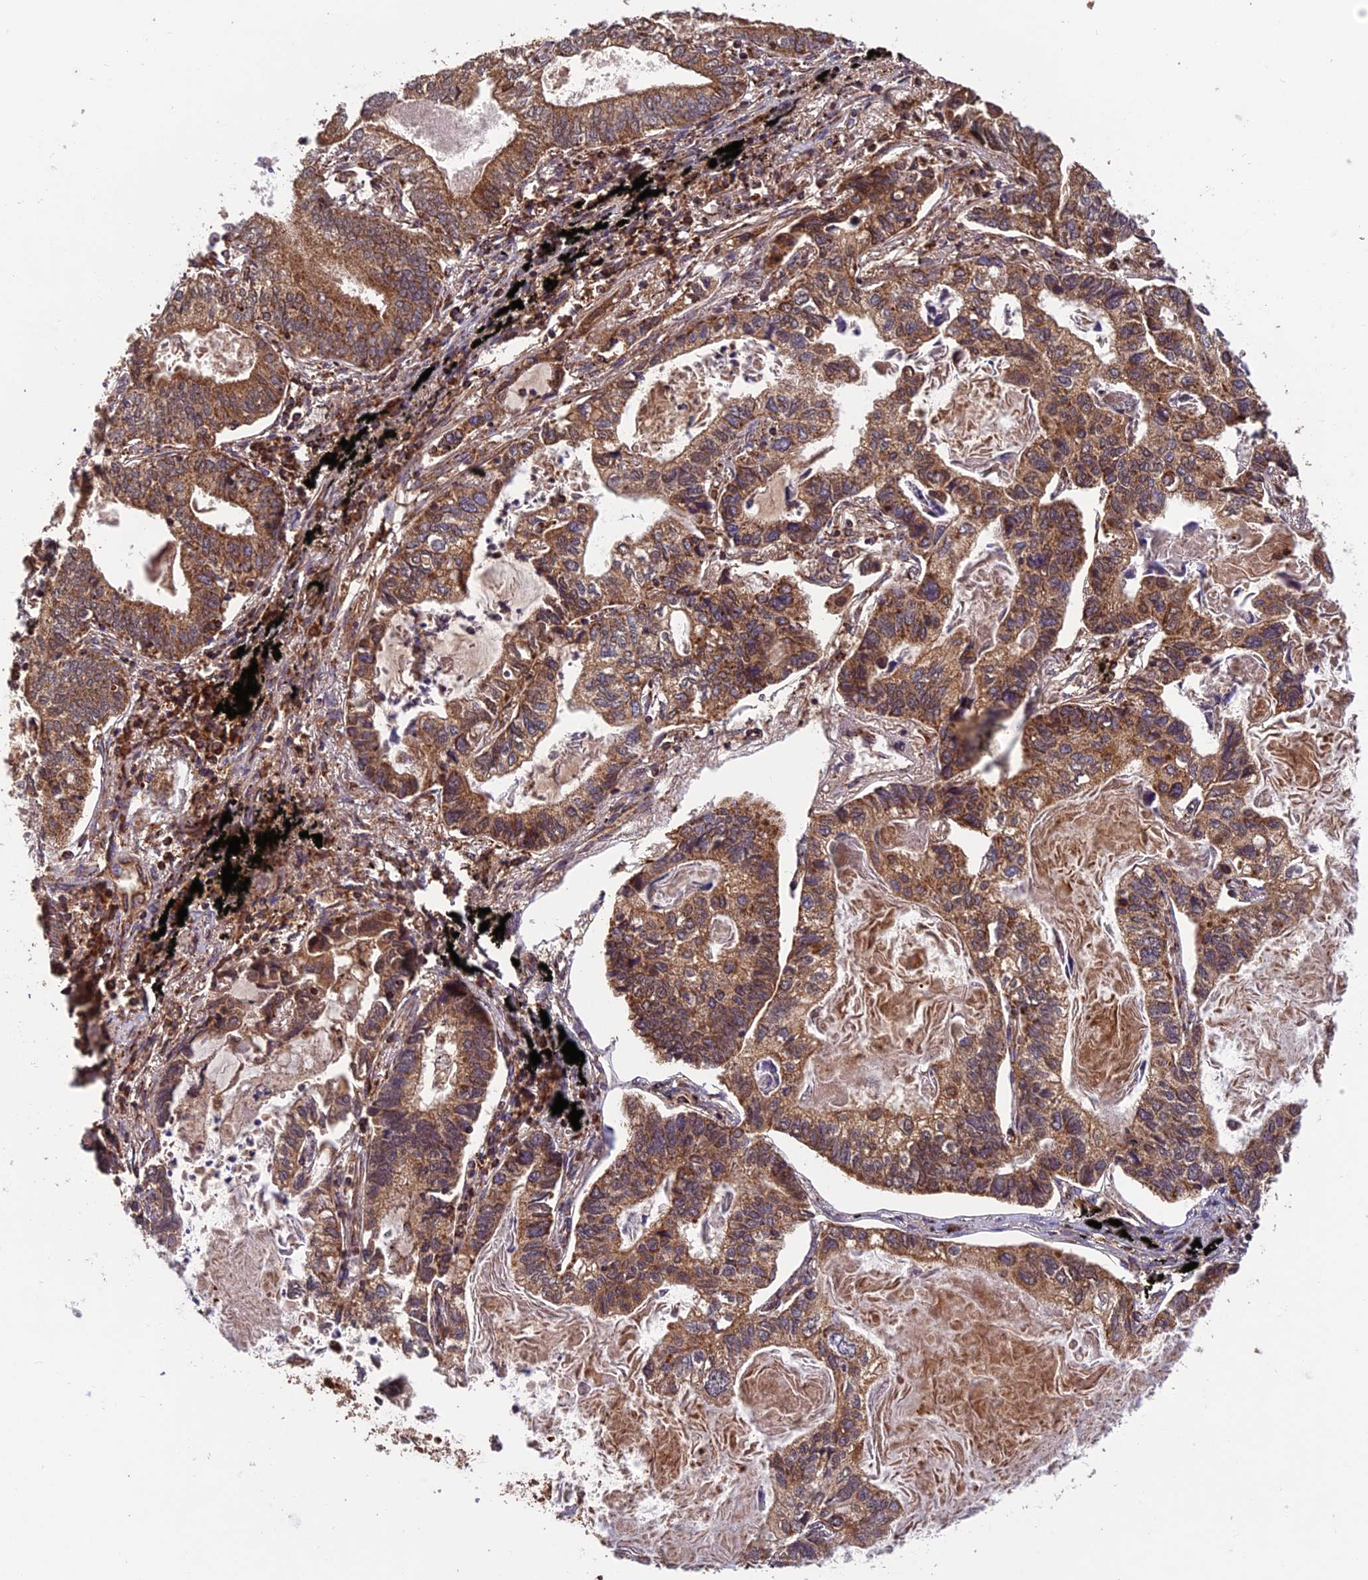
{"staining": {"intensity": "moderate", "quantity": ">75%", "location": "cytoplasmic/membranous"}, "tissue": "lung cancer", "cell_type": "Tumor cells", "image_type": "cancer", "snomed": [{"axis": "morphology", "description": "Adenocarcinoma, NOS"}, {"axis": "topography", "description": "Lung"}], "caption": "Immunohistochemistry (IHC) photomicrograph of neoplastic tissue: human lung adenocarcinoma stained using immunohistochemistry displays medium levels of moderate protein expression localized specifically in the cytoplasmic/membranous of tumor cells, appearing as a cytoplasmic/membranous brown color.", "gene": "CCDC15", "patient": {"sex": "male", "age": 67}}